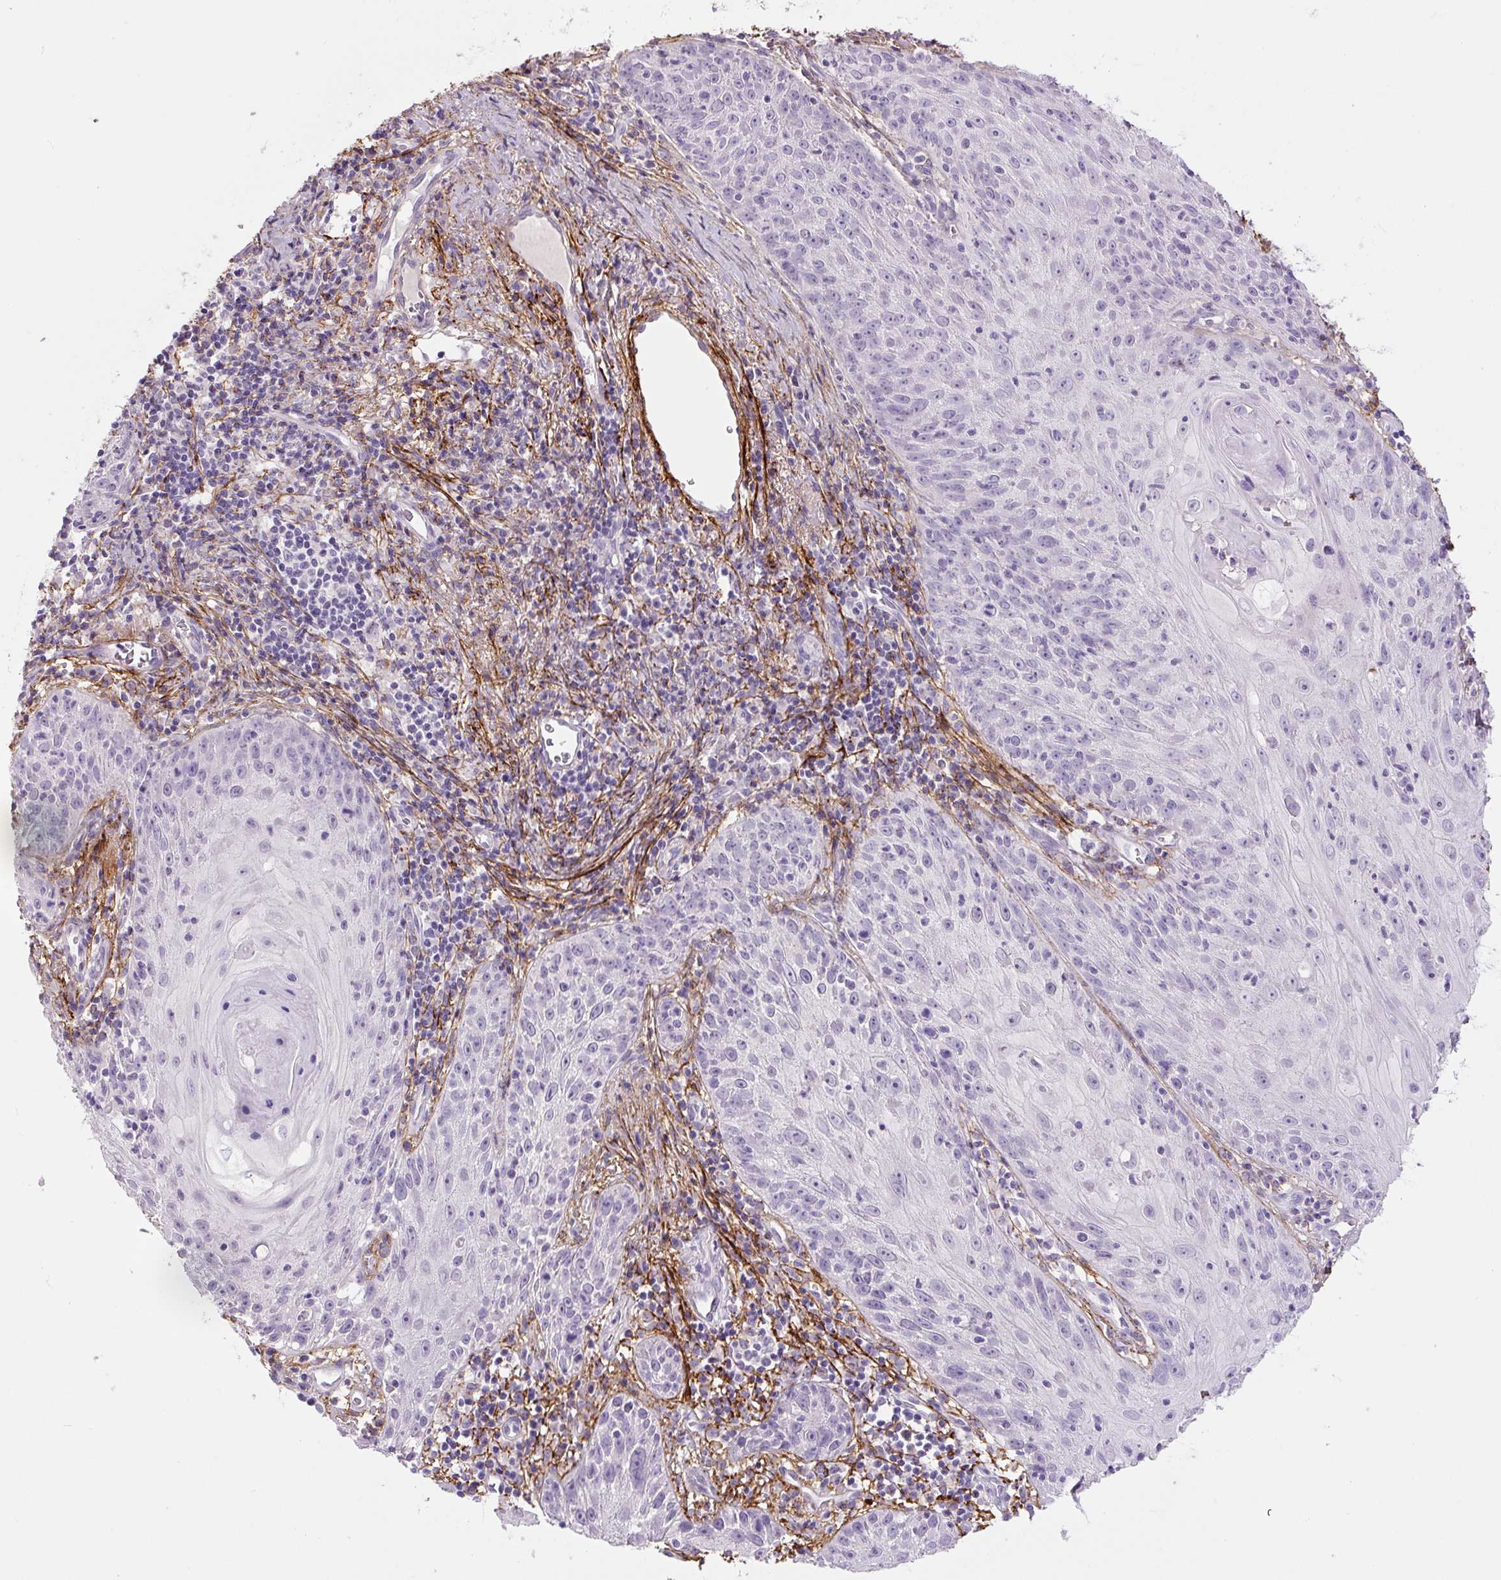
{"staining": {"intensity": "negative", "quantity": "none", "location": "none"}, "tissue": "skin cancer", "cell_type": "Tumor cells", "image_type": "cancer", "snomed": [{"axis": "morphology", "description": "Squamous cell carcinoma, NOS"}, {"axis": "topography", "description": "Skin"}, {"axis": "topography", "description": "Vulva"}], "caption": "Tumor cells show no significant expression in skin cancer (squamous cell carcinoma). (DAB IHC visualized using brightfield microscopy, high magnification).", "gene": "FBN1", "patient": {"sex": "female", "age": 76}}